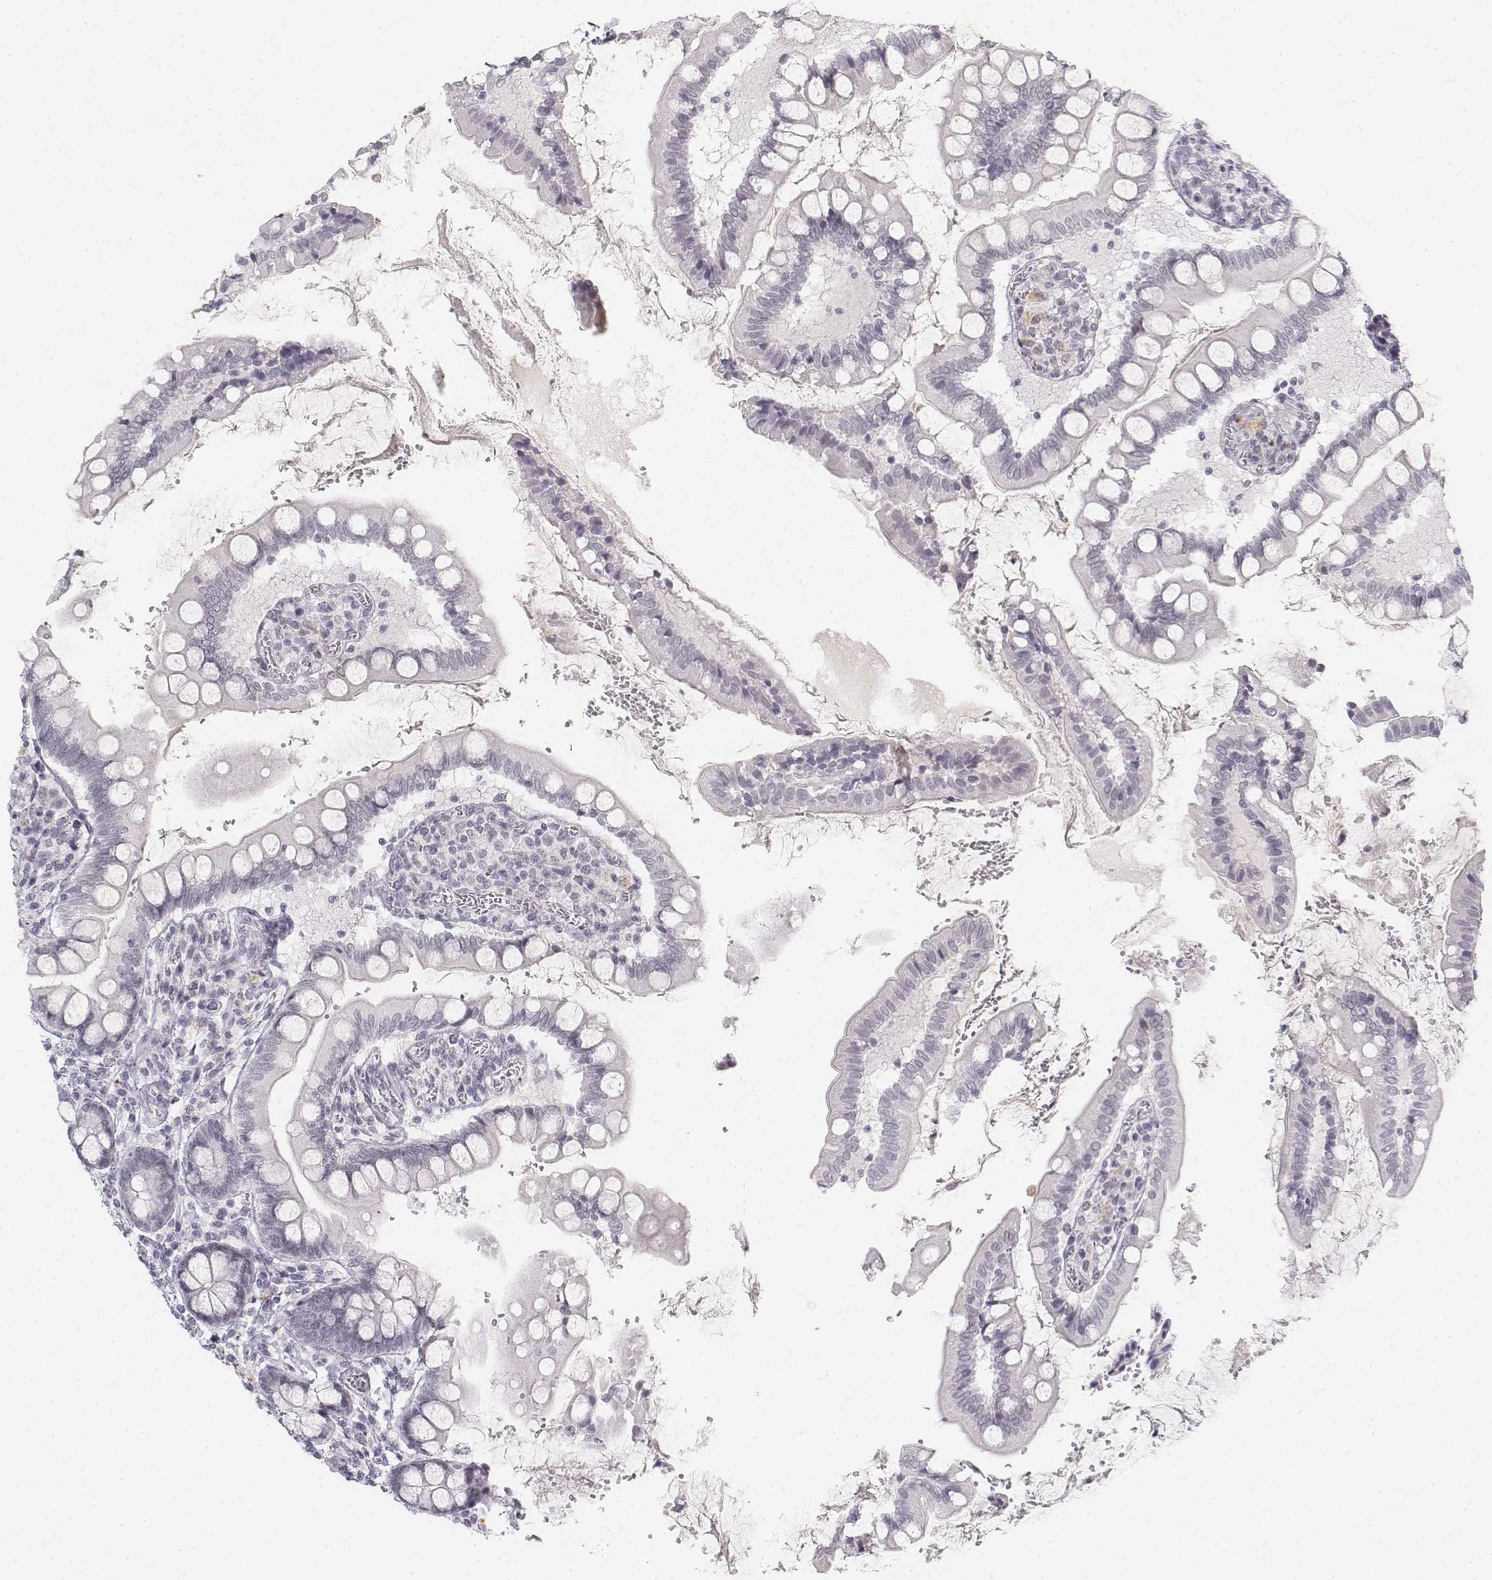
{"staining": {"intensity": "negative", "quantity": "none", "location": "none"}, "tissue": "small intestine", "cell_type": "Glandular cells", "image_type": "normal", "snomed": [{"axis": "morphology", "description": "Normal tissue, NOS"}, {"axis": "topography", "description": "Small intestine"}], "caption": "An IHC photomicrograph of unremarkable small intestine is shown. There is no staining in glandular cells of small intestine.", "gene": "KRT84", "patient": {"sex": "female", "age": 56}}